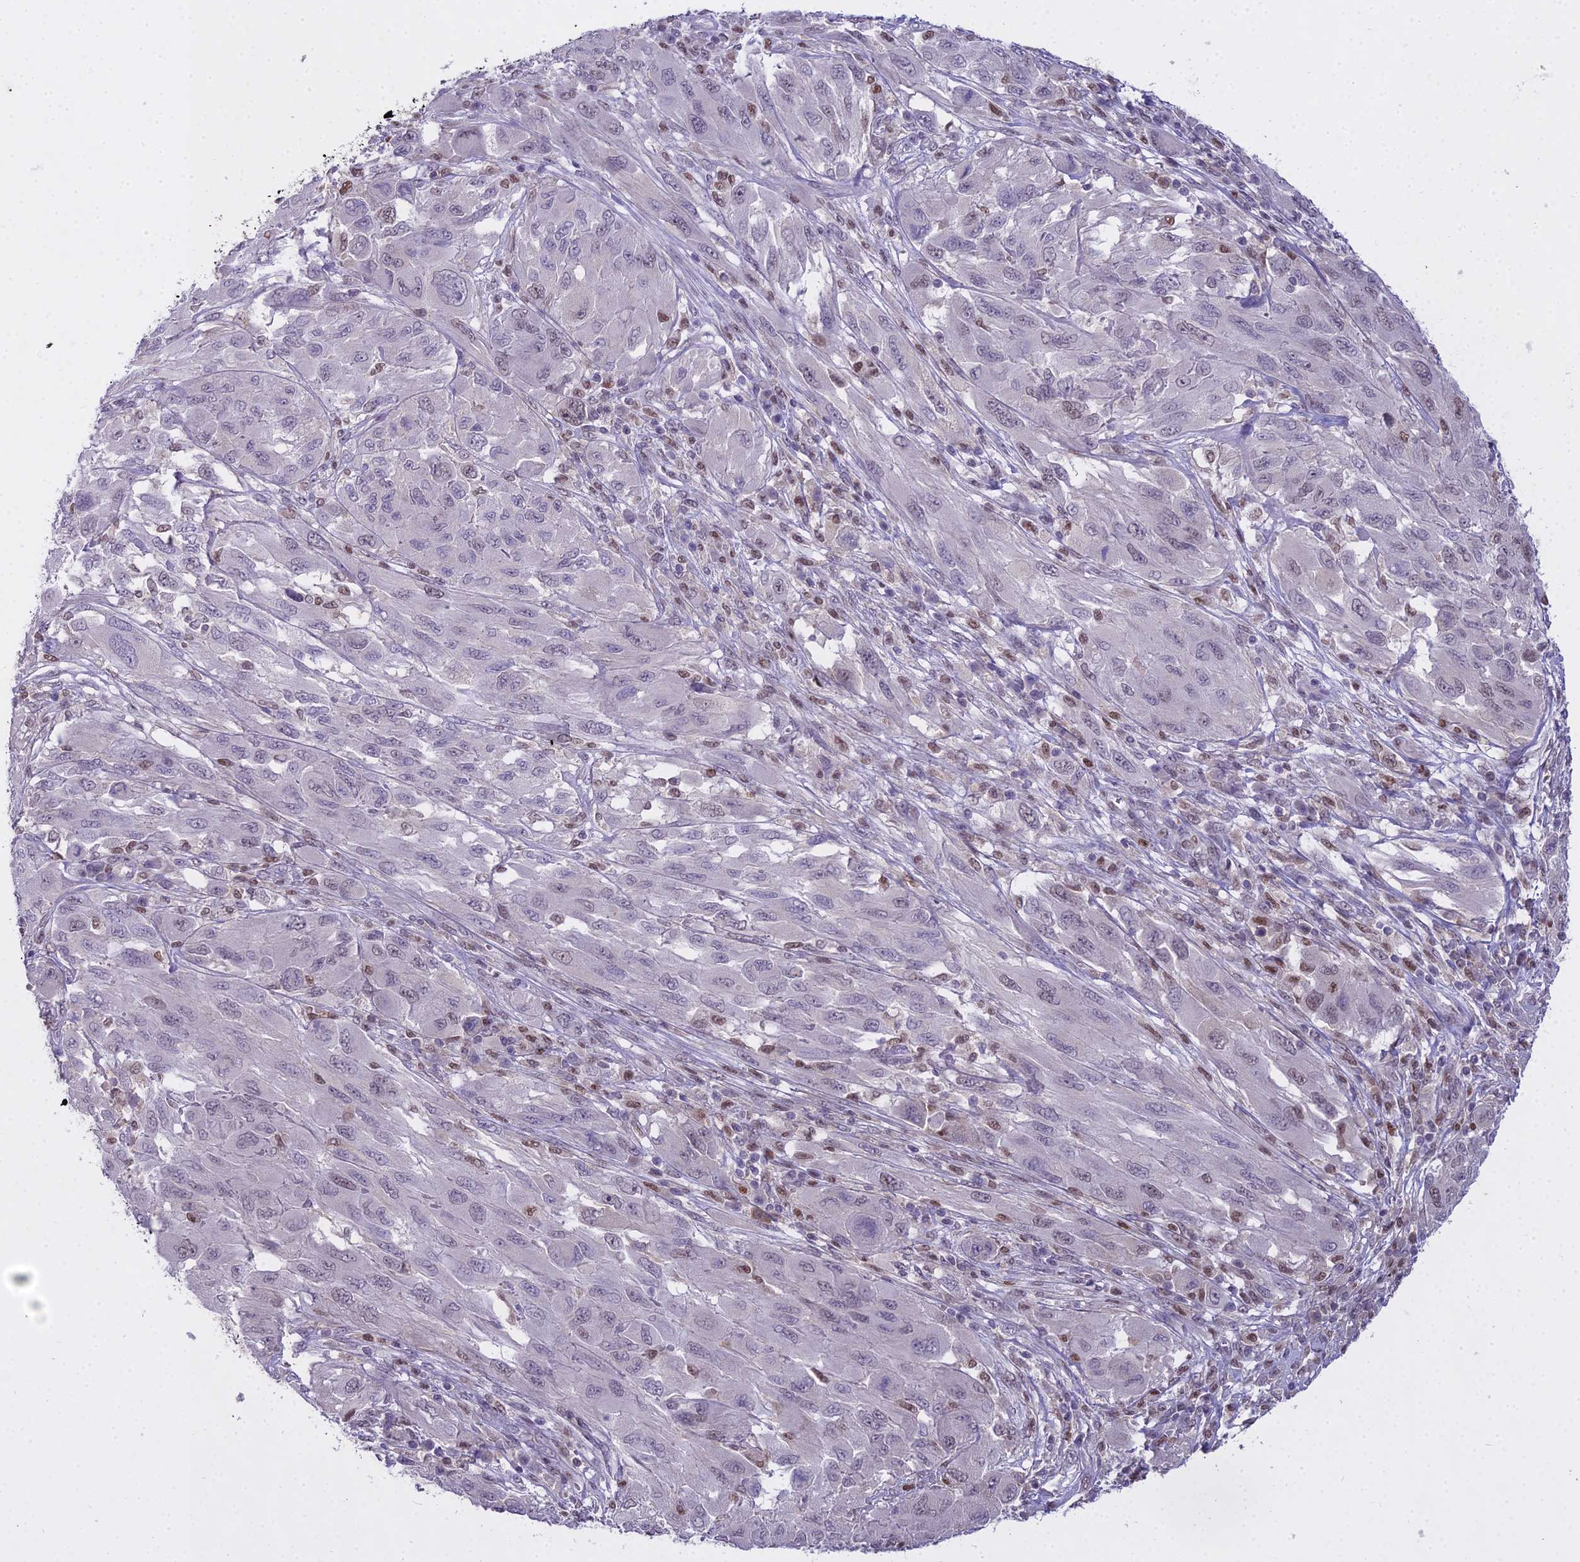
{"staining": {"intensity": "negative", "quantity": "none", "location": "none"}, "tissue": "melanoma", "cell_type": "Tumor cells", "image_type": "cancer", "snomed": [{"axis": "morphology", "description": "Malignant melanoma, NOS"}, {"axis": "topography", "description": "Skin"}], "caption": "Immunohistochemistry (IHC) photomicrograph of neoplastic tissue: human melanoma stained with DAB reveals no significant protein positivity in tumor cells. Brightfield microscopy of immunohistochemistry (IHC) stained with DAB (brown) and hematoxylin (blue), captured at high magnification.", "gene": "MAT2A", "patient": {"sex": "female", "age": 91}}